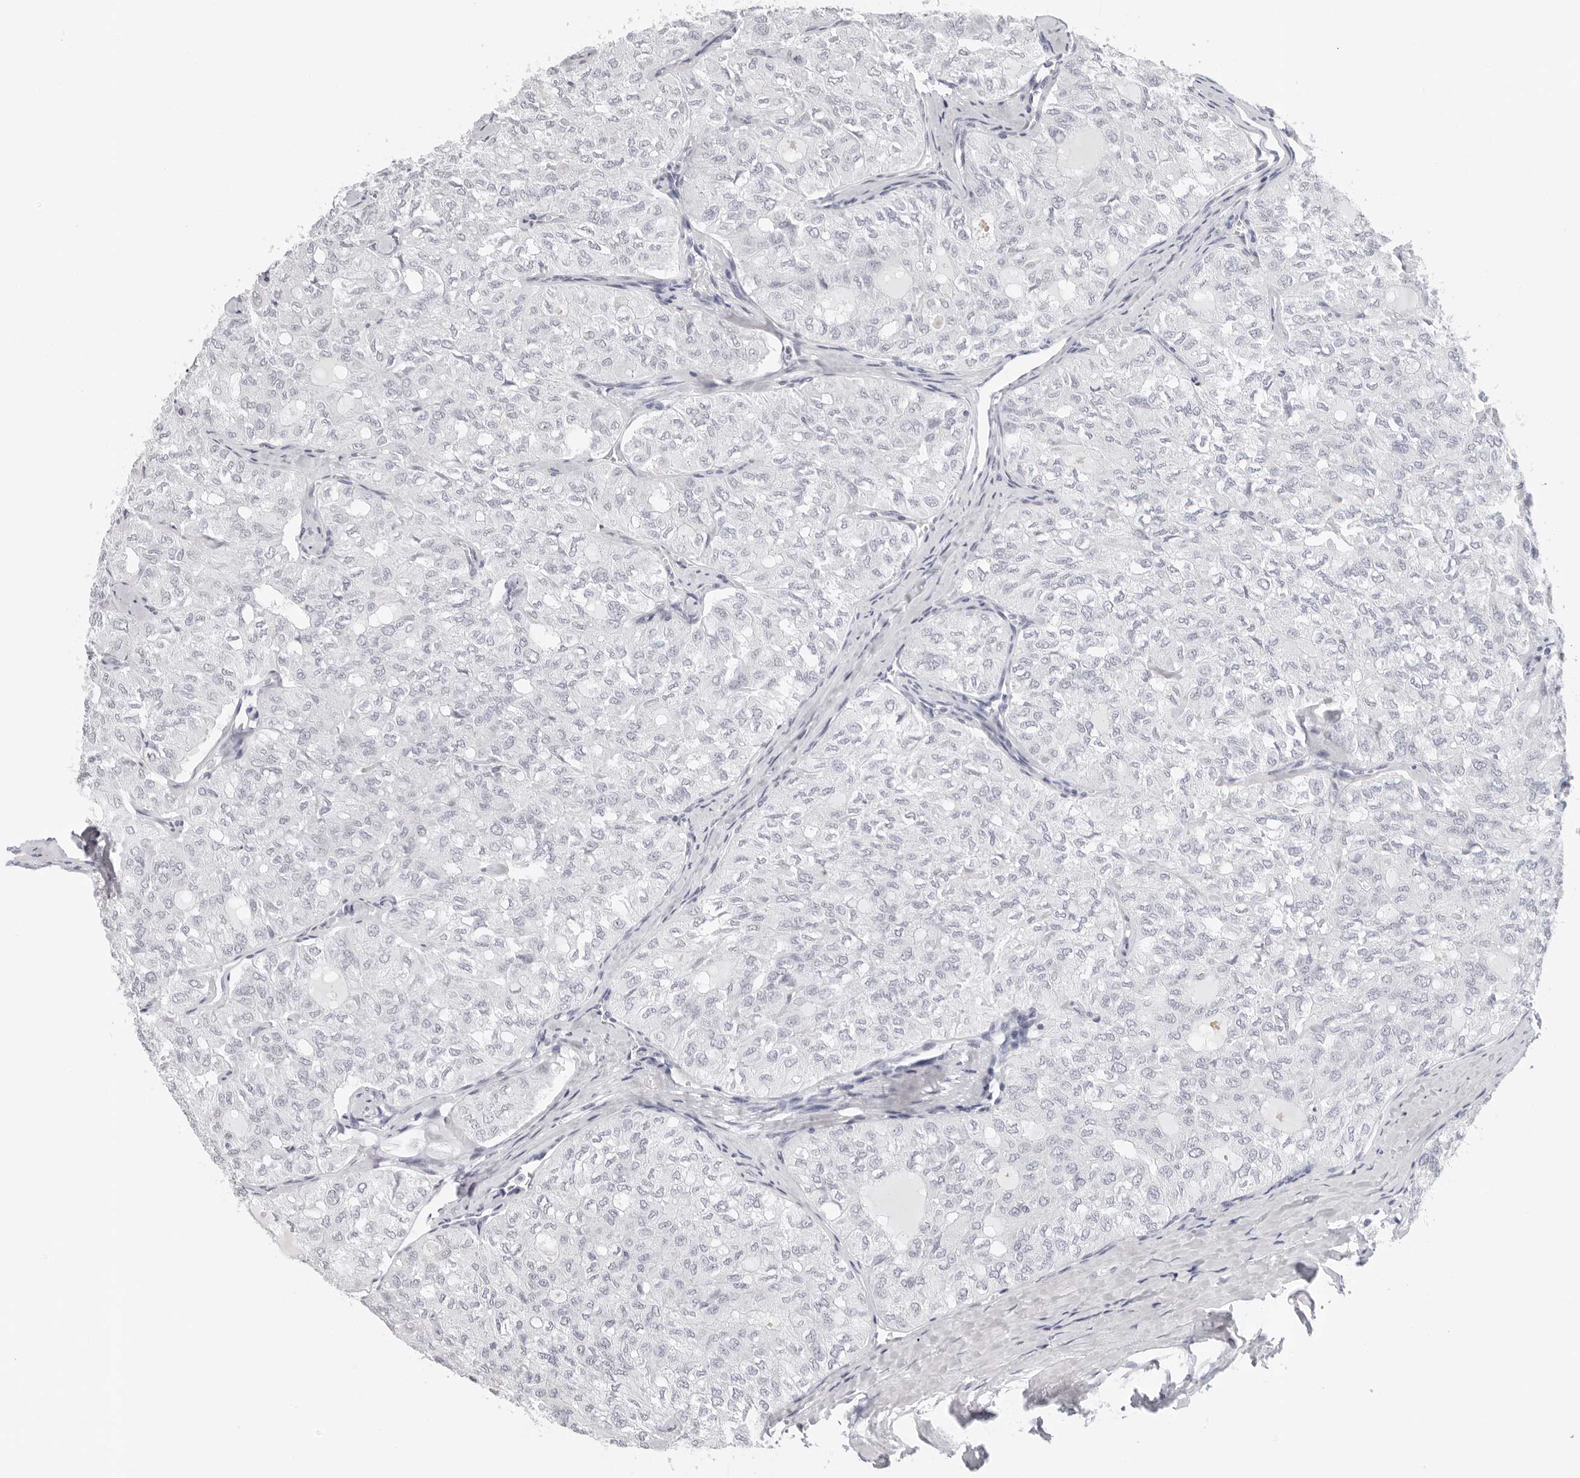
{"staining": {"intensity": "negative", "quantity": "none", "location": "none"}, "tissue": "thyroid cancer", "cell_type": "Tumor cells", "image_type": "cancer", "snomed": [{"axis": "morphology", "description": "Follicular adenoma carcinoma, NOS"}, {"axis": "topography", "description": "Thyroid gland"}], "caption": "A high-resolution photomicrograph shows immunohistochemistry (IHC) staining of thyroid cancer (follicular adenoma carcinoma), which exhibits no significant positivity in tumor cells. (Immunohistochemistry, brightfield microscopy, high magnification).", "gene": "AGMAT", "patient": {"sex": "male", "age": 75}}